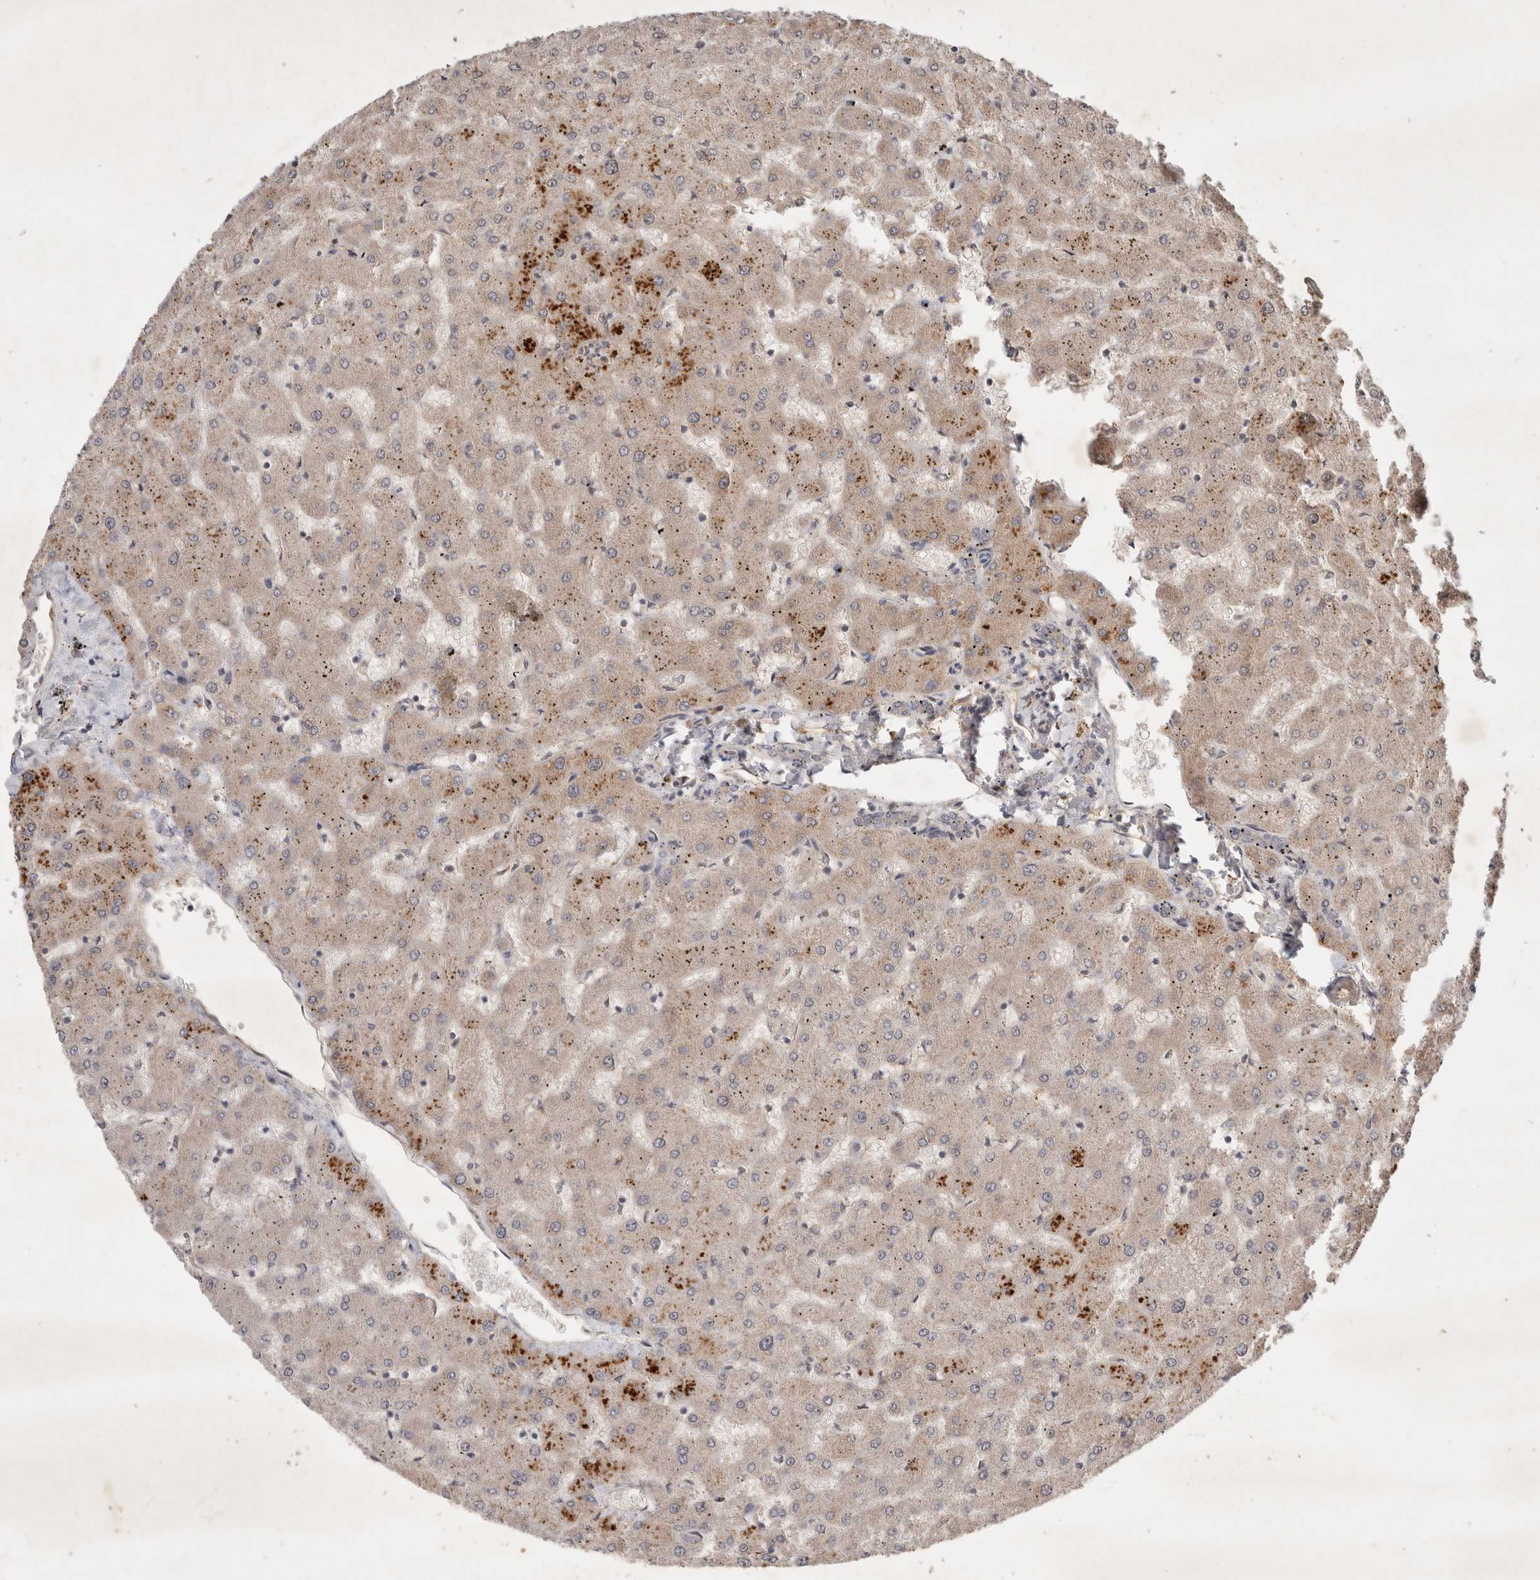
{"staining": {"intensity": "negative", "quantity": "none", "location": "none"}, "tissue": "liver", "cell_type": "Cholangiocytes", "image_type": "normal", "snomed": [{"axis": "morphology", "description": "Normal tissue, NOS"}, {"axis": "topography", "description": "Liver"}], "caption": "This is a image of IHC staining of benign liver, which shows no staining in cholangiocytes.", "gene": "YES1", "patient": {"sex": "female", "age": 63}}